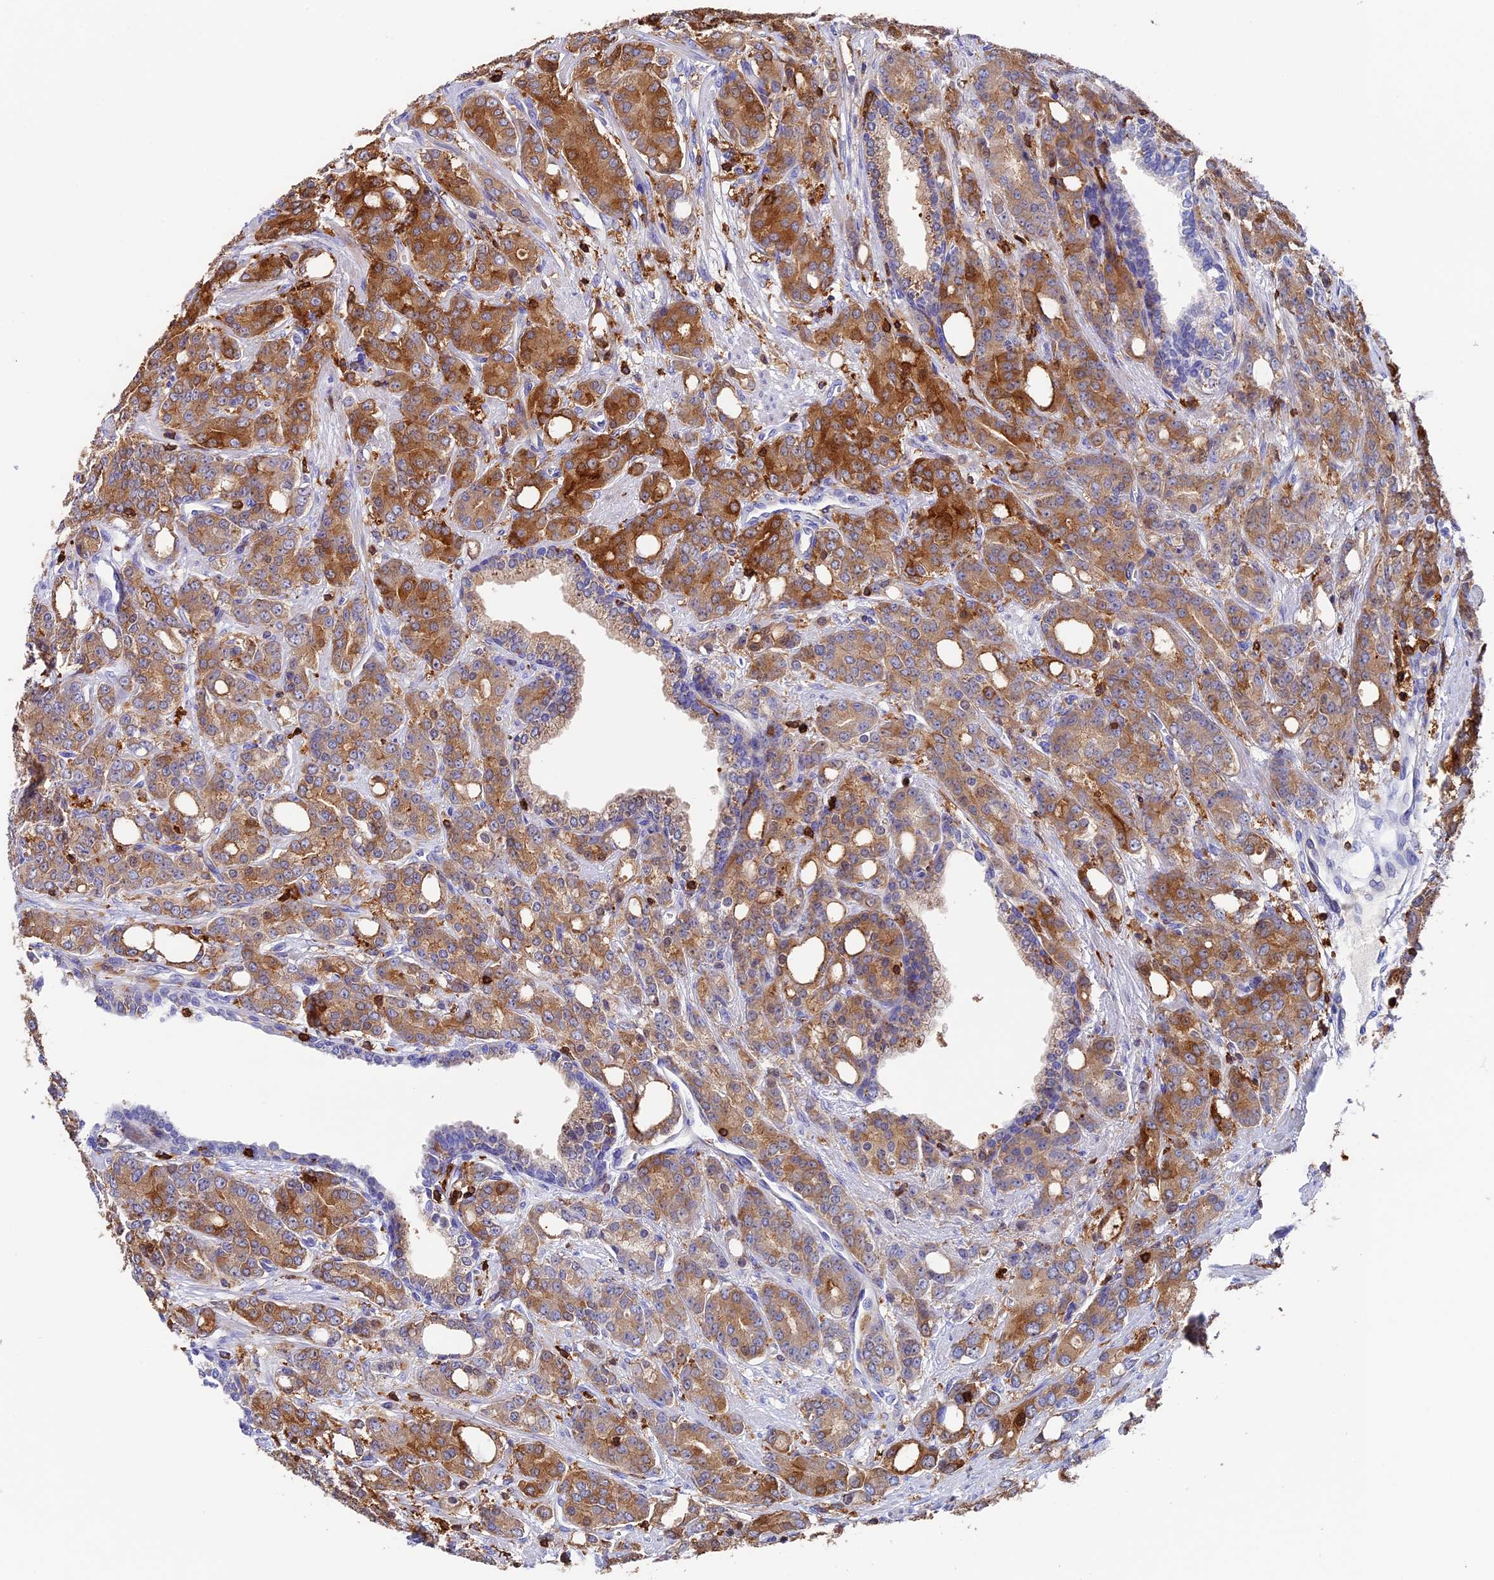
{"staining": {"intensity": "moderate", "quantity": ">75%", "location": "cytoplasmic/membranous"}, "tissue": "prostate cancer", "cell_type": "Tumor cells", "image_type": "cancer", "snomed": [{"axis": "morphology", "description": "Adenocarcinoma, High grade"}, {"axis": "topography", "description": "Prostate"}], "caption": "A brown stain labels moderate cytoplasmic/membranous staining of a protein in high-grade adenocarcinoma (prostate) tumor cells.", "gene": "ADAT1", "patient": {"sex": "male", "age": 62}}